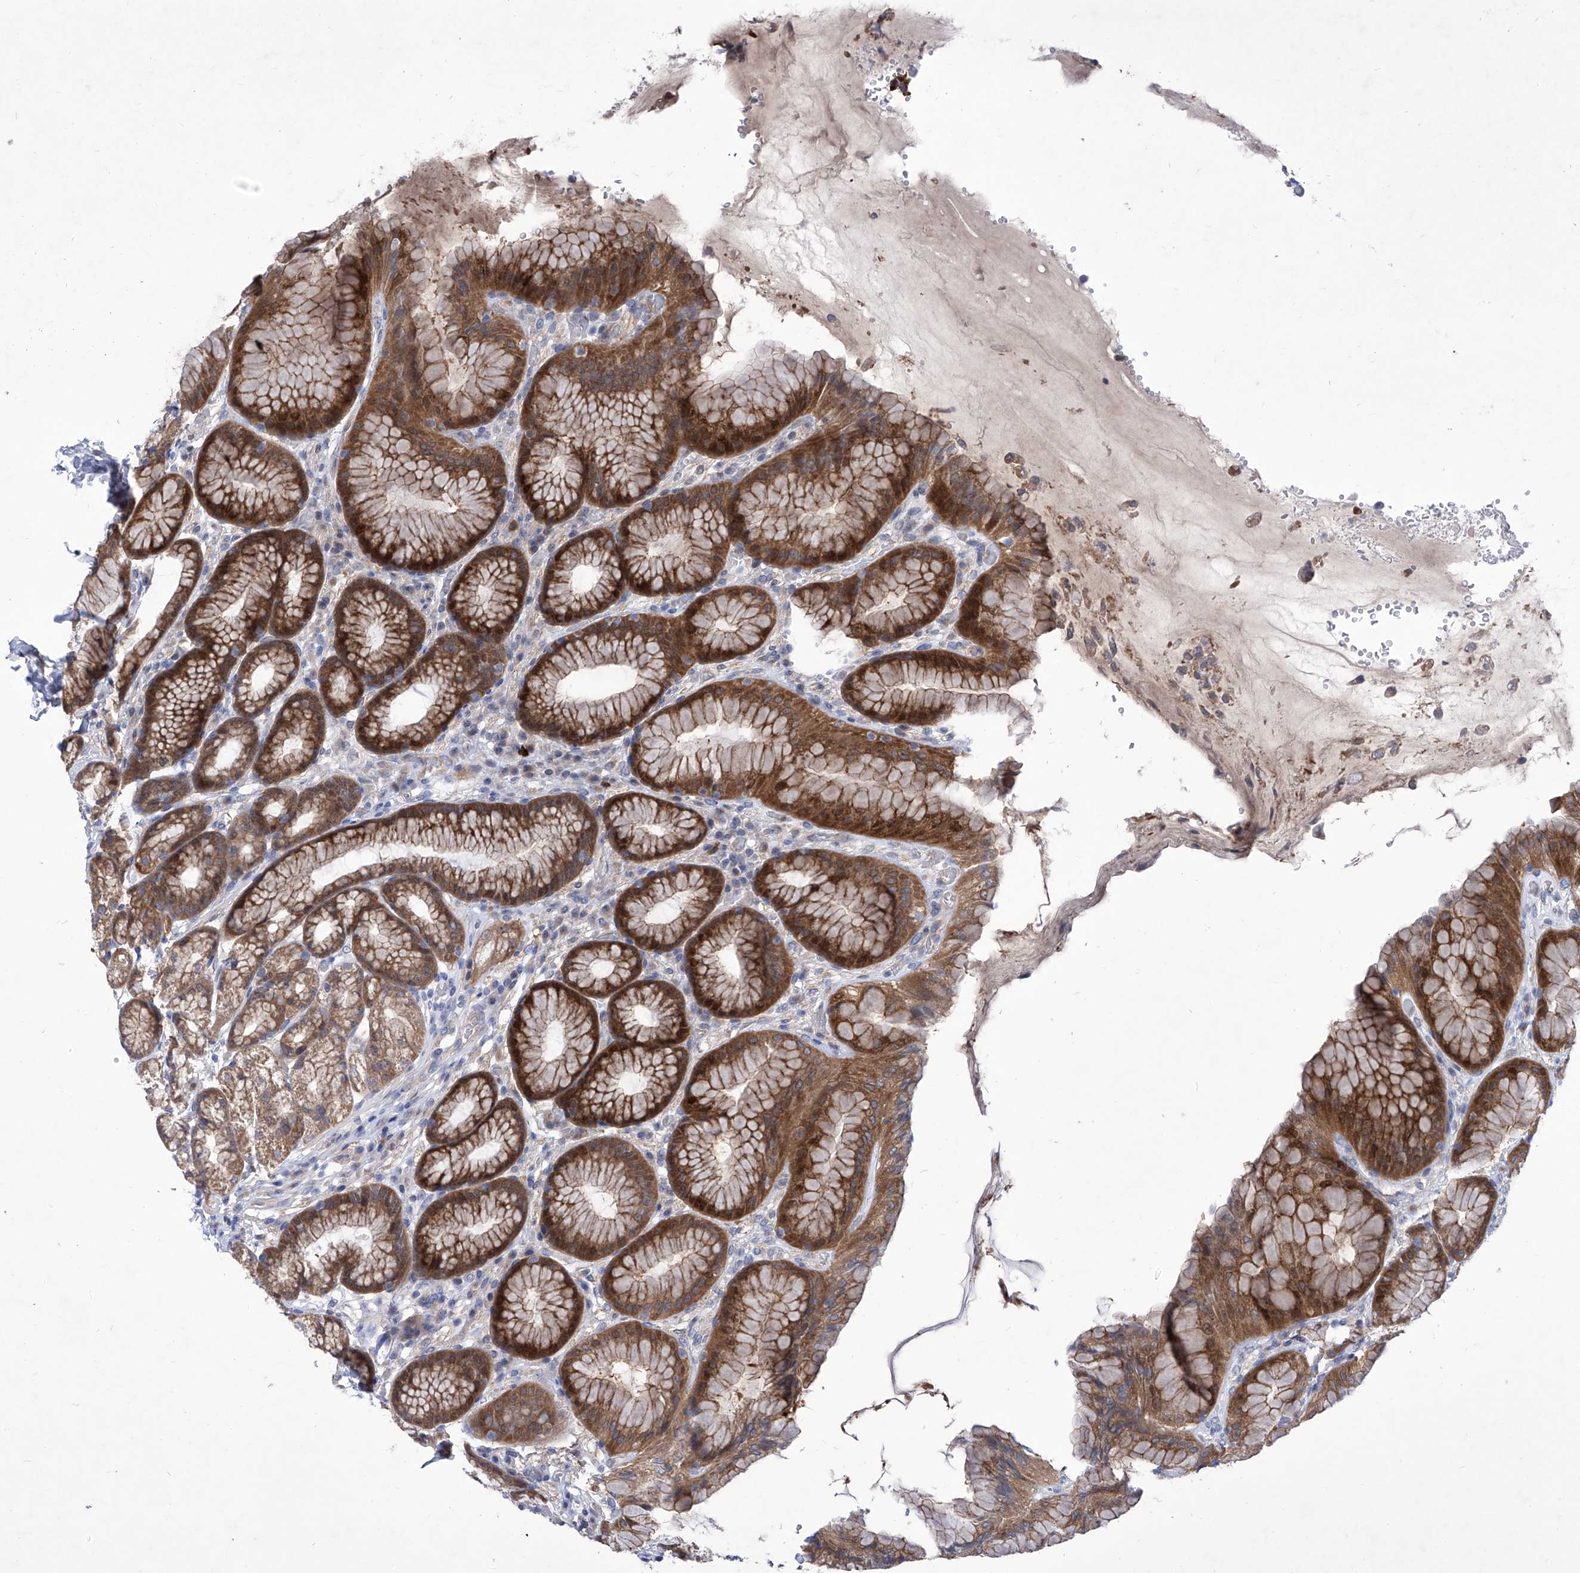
{"staining": {"intensity": "strong", "quantity": "25%-75%", "location": "cytoplasmic/membranous"}, "tissue": "stomach", "cell_type": "Glandular cells", "image_type": "normal", "snomed": [{"axis": "morphology", "description": "Normal tissue, NOS"}, {"axis": "topography", "description": "Stomach"}], "caption": "DAB (3,3'-diaminobenzidine) immunohistochemical staining of normal human stomach reveals strong cytoplasmic/membranous protein staining in approximately 25%-75% of glandular cells.", "gene": "SRBD1", "patient": {"sex": "male", "age": 57}}